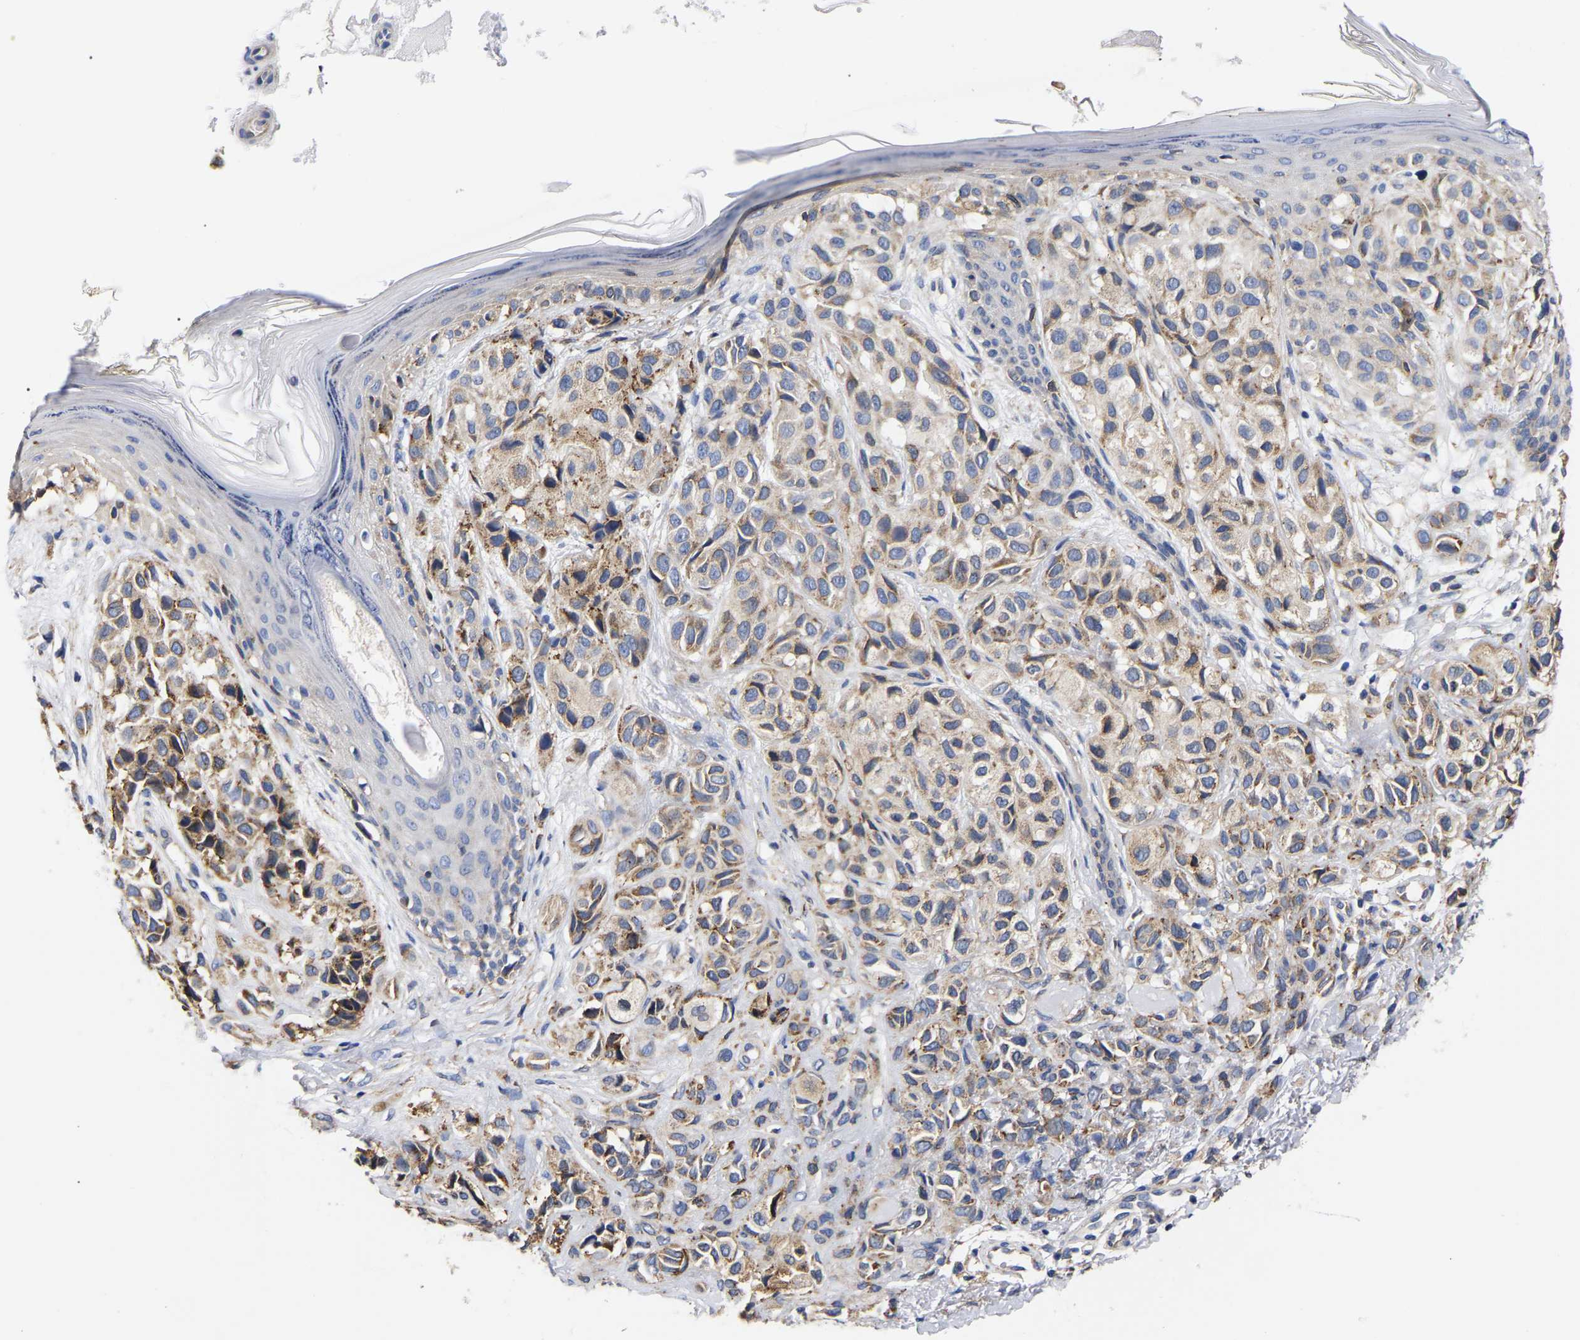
{"staining": {"intensity": "moderate", "quantity": ">75%", "location": "cytoplasmic/membranous"}, "tissue": "melanoma", "cell_type": "Tumor cells", "image_type": "cancer", "snomed": [{"axis": "morphology", "description": "Malignant melanoma, NOS"}, {"axis": "topography", "description": "Skin"}], "caption": "The histopathology image demonstrates staining of malignant melanoma, revealing moderate cytoplasmic/membranous protein positivity (brown color) within tumor cells.", "gene": "CFAP298", "patient": {"sex": "female", "age": 58}}